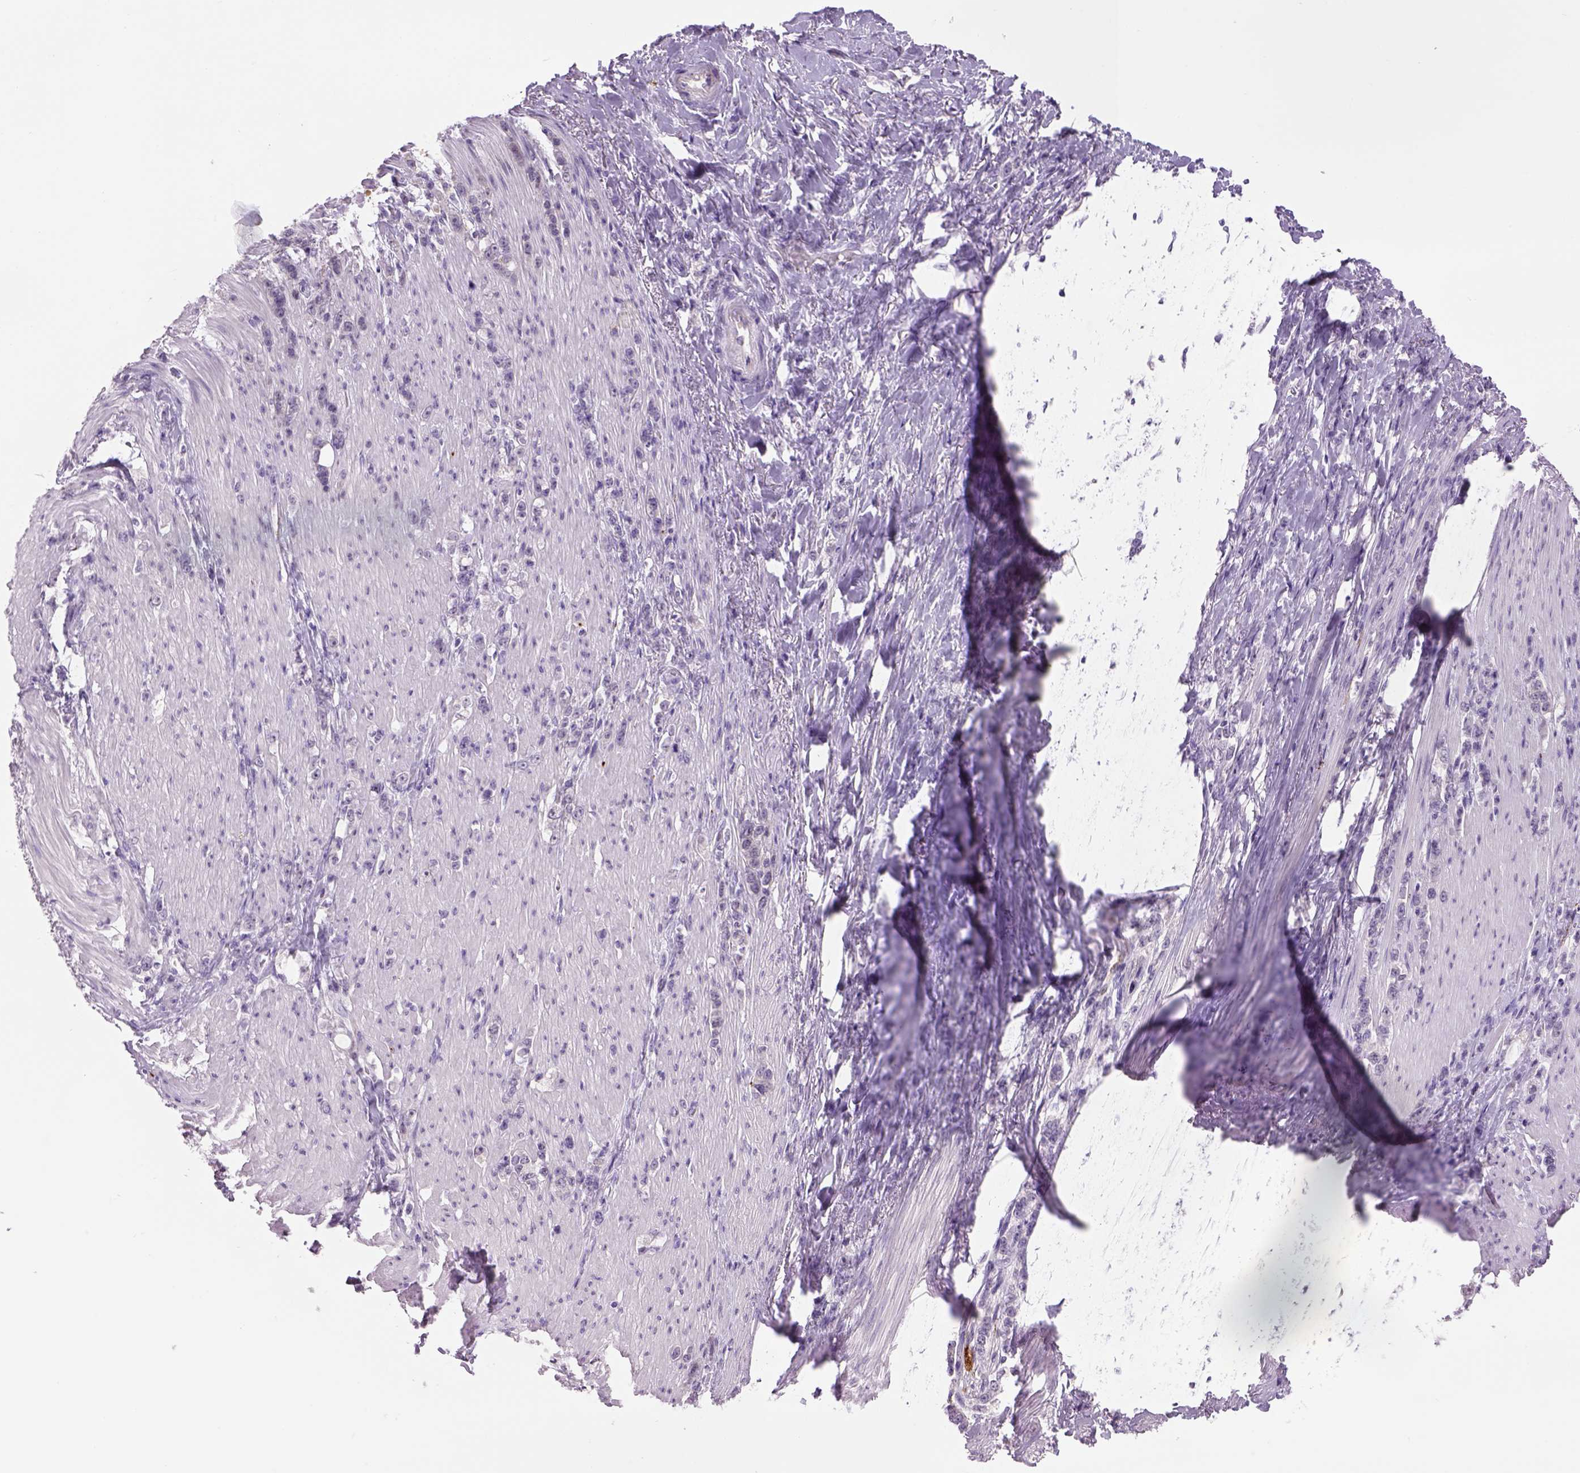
{"staining": {"intensity": "negative", "quantity": "none", "location": "none"}, "tissue": "stomach cancer", "cell_type": "Tumor cells", "image_type": "cancer", "snomed": [{"axis": "morphology", "description": "Adenocarcinoma, NOS"}, {"axis": "topography", "description": "Stomach, lower"}], "caption": "Immunohistochemistry (IHC) of stomach adenocarcinoma demonstrates no positivity in tumor cells.", "gene": "DBH", "patient": {"sex": "male", "age": 88}}